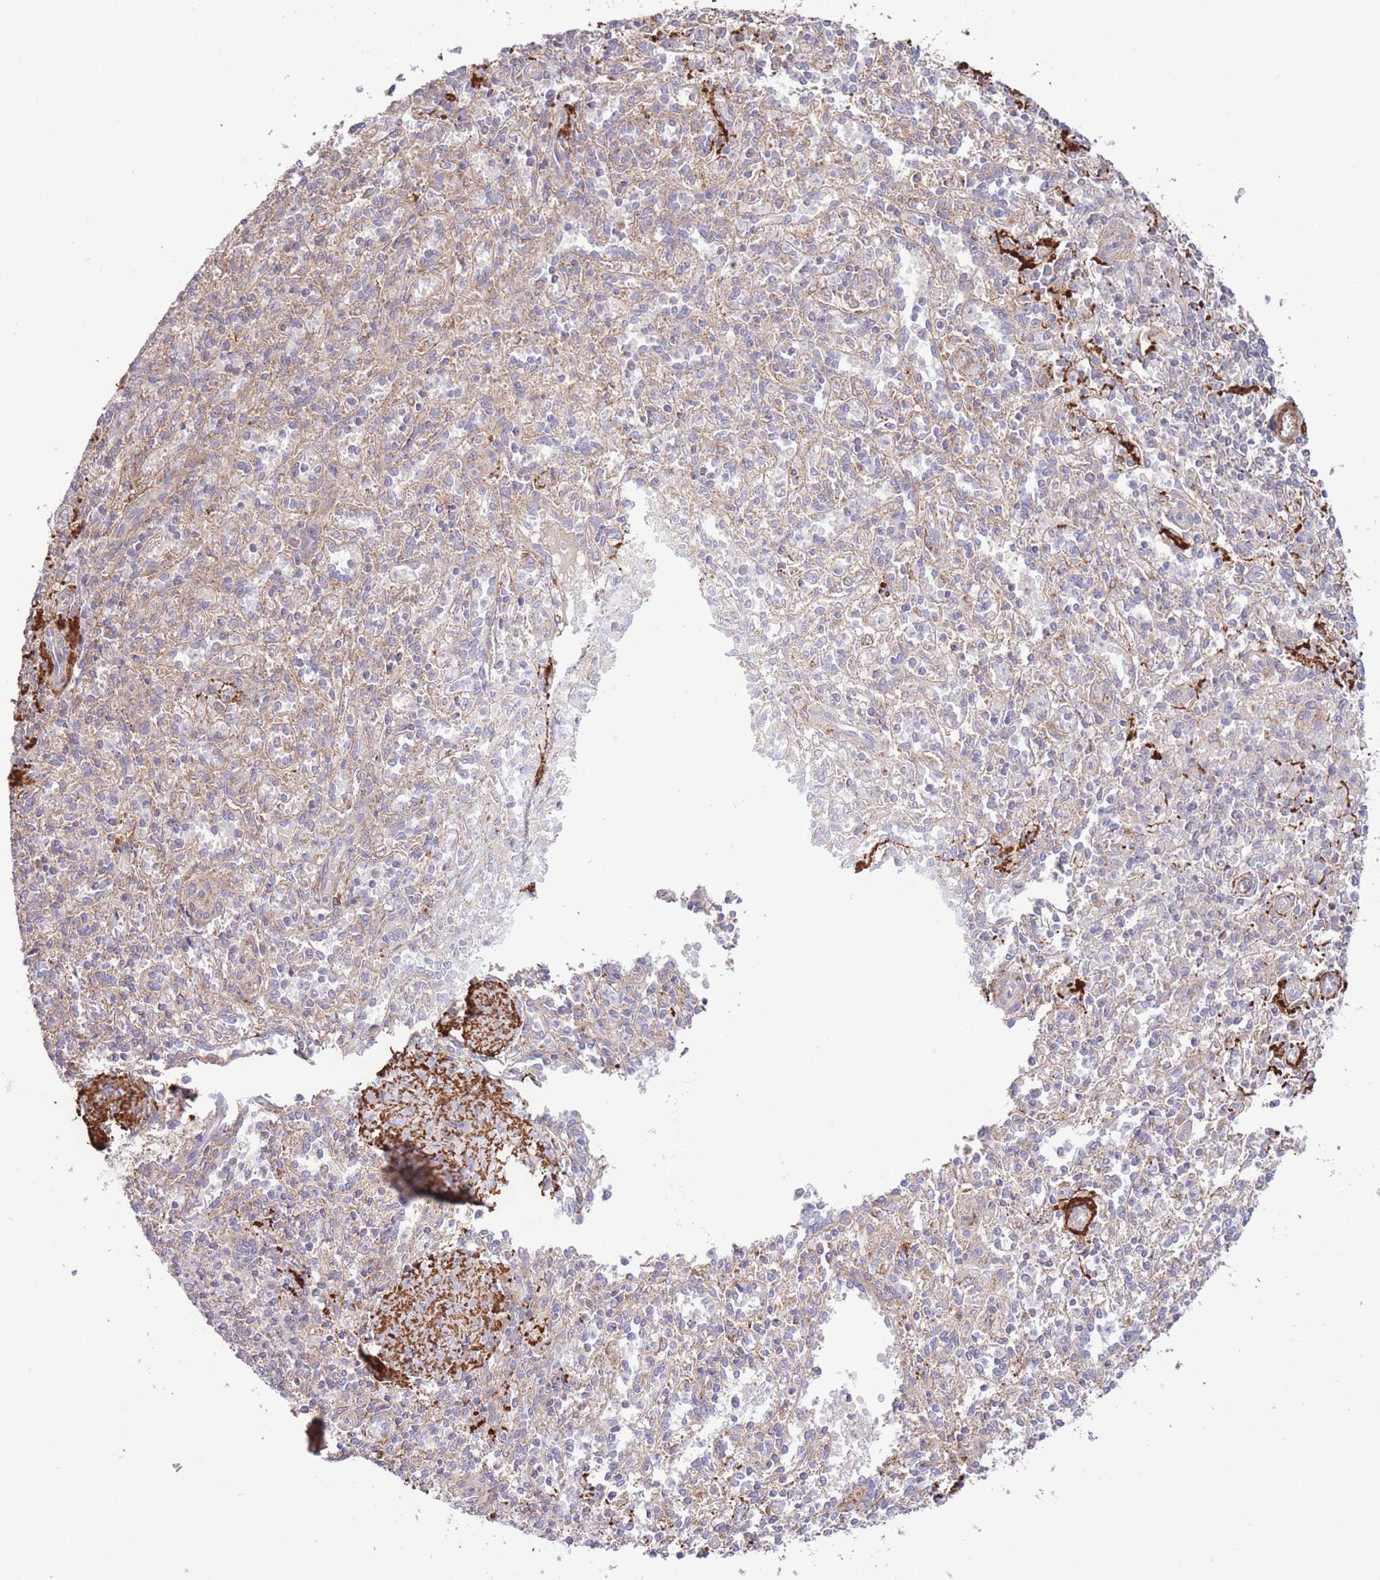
{"staining": {"intensity": "negative", "quantity": "none", "location": "none"}, "tissue": "spleen", "cell_type": "Cells in red pulp", "image_type": "normal", "snomed": [{"axis": "morphology", "description": "Normal tissue, NOS"}, {"axis": "topography", "description": "Spleen"}], "caption": "Cells in red pulp show no significant staining in unremarkable spleen.", "gene": "ATP13A2", "patient": {"sex": "female", "age": 70}}